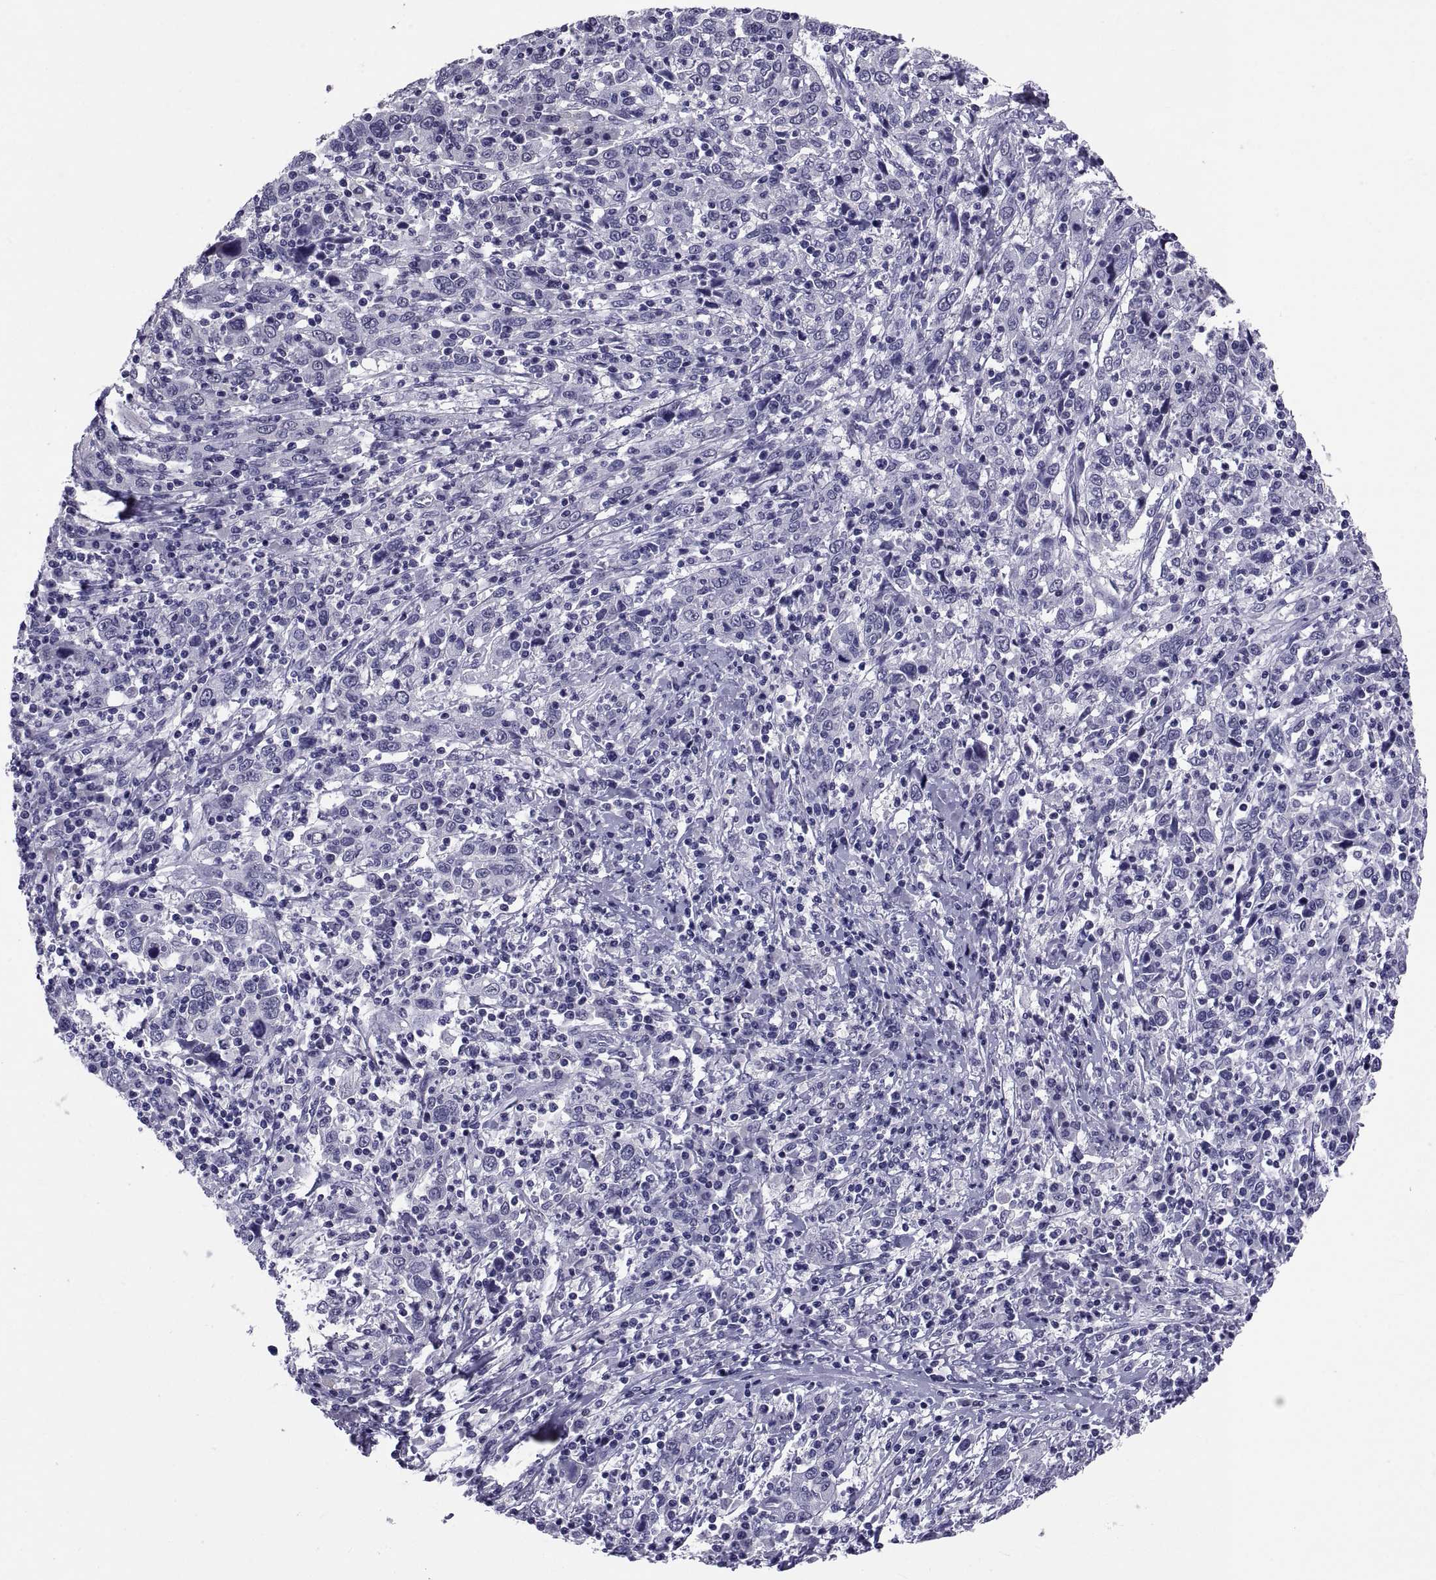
{"staining": {"intensity": "negative", "quantity": "none", "location": "none"}, "tissue": "cervical cancer", "cell_type": "Tumor cells", "image_type": "cancer", "snomed": [{"axis": "morphology", "description": "Squamous cell carcinoma, NOS"}, {"axis": "topography", "description": "Cervix"}], "caption": "The image shows no staining of tumor cells in squamous cell carcinoma (cervical).", "gene": "TGFBR3L", "patient": {"sex": "female", "age": 46}}